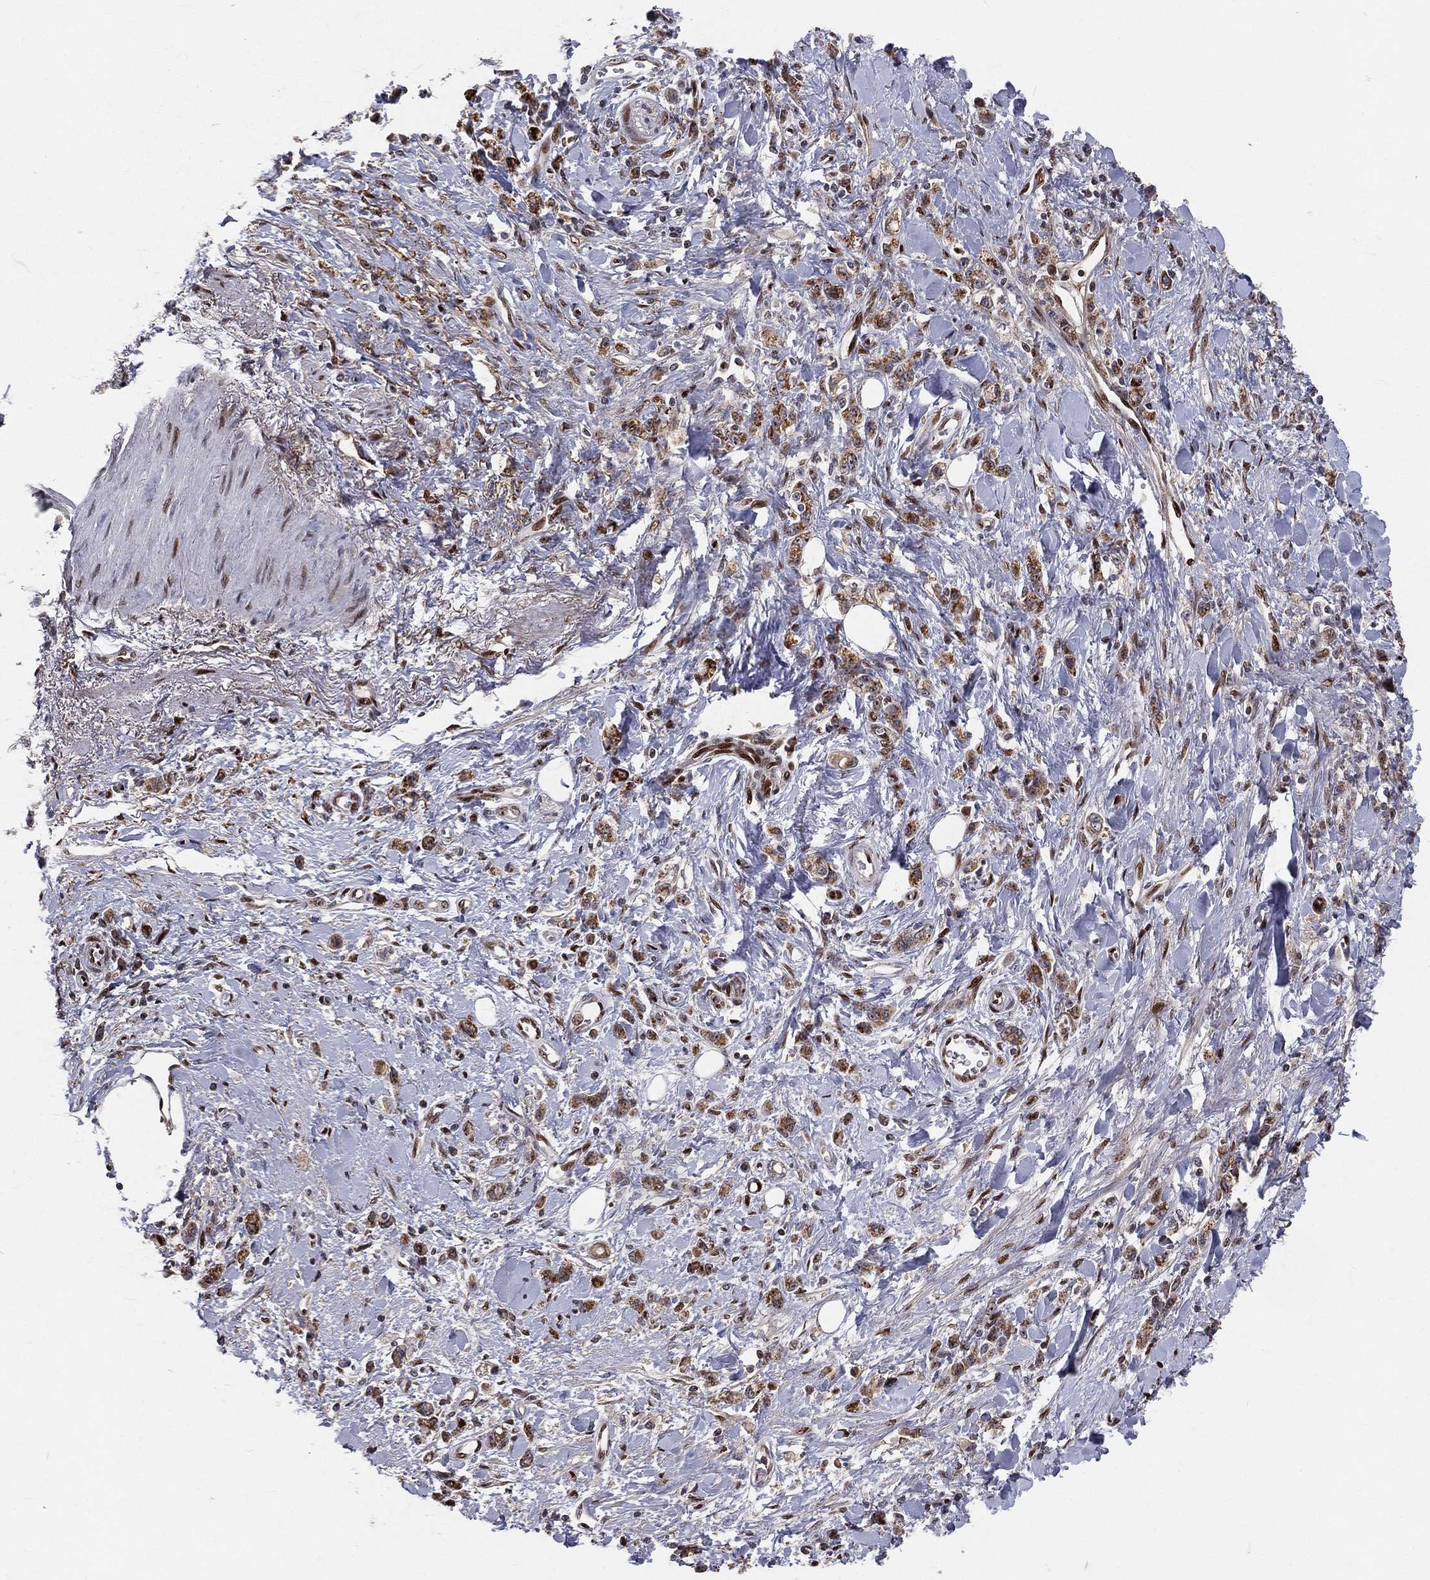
{"staining": {"intensity": "moderate", "quantity": ">75%", "location": "cytoplasmic/membranous"}, "tissue": "stomach cancer", "cell_type": "Tumor cells", "image_type": "cancer", "snomed": [{"axis": "morphology", "description": "Adenocarcinoma, NOS"}, {"axis": "topography", "description": "Stomach"}], "caption": "This is a micrograph of IHC staining of adenocarcinoma (stomach), which shows moderate staining in the cytoplasmic/membranous of tumor cells.", "gene": "ZEB1", "patient": {"sex": "male", "age": 77}}